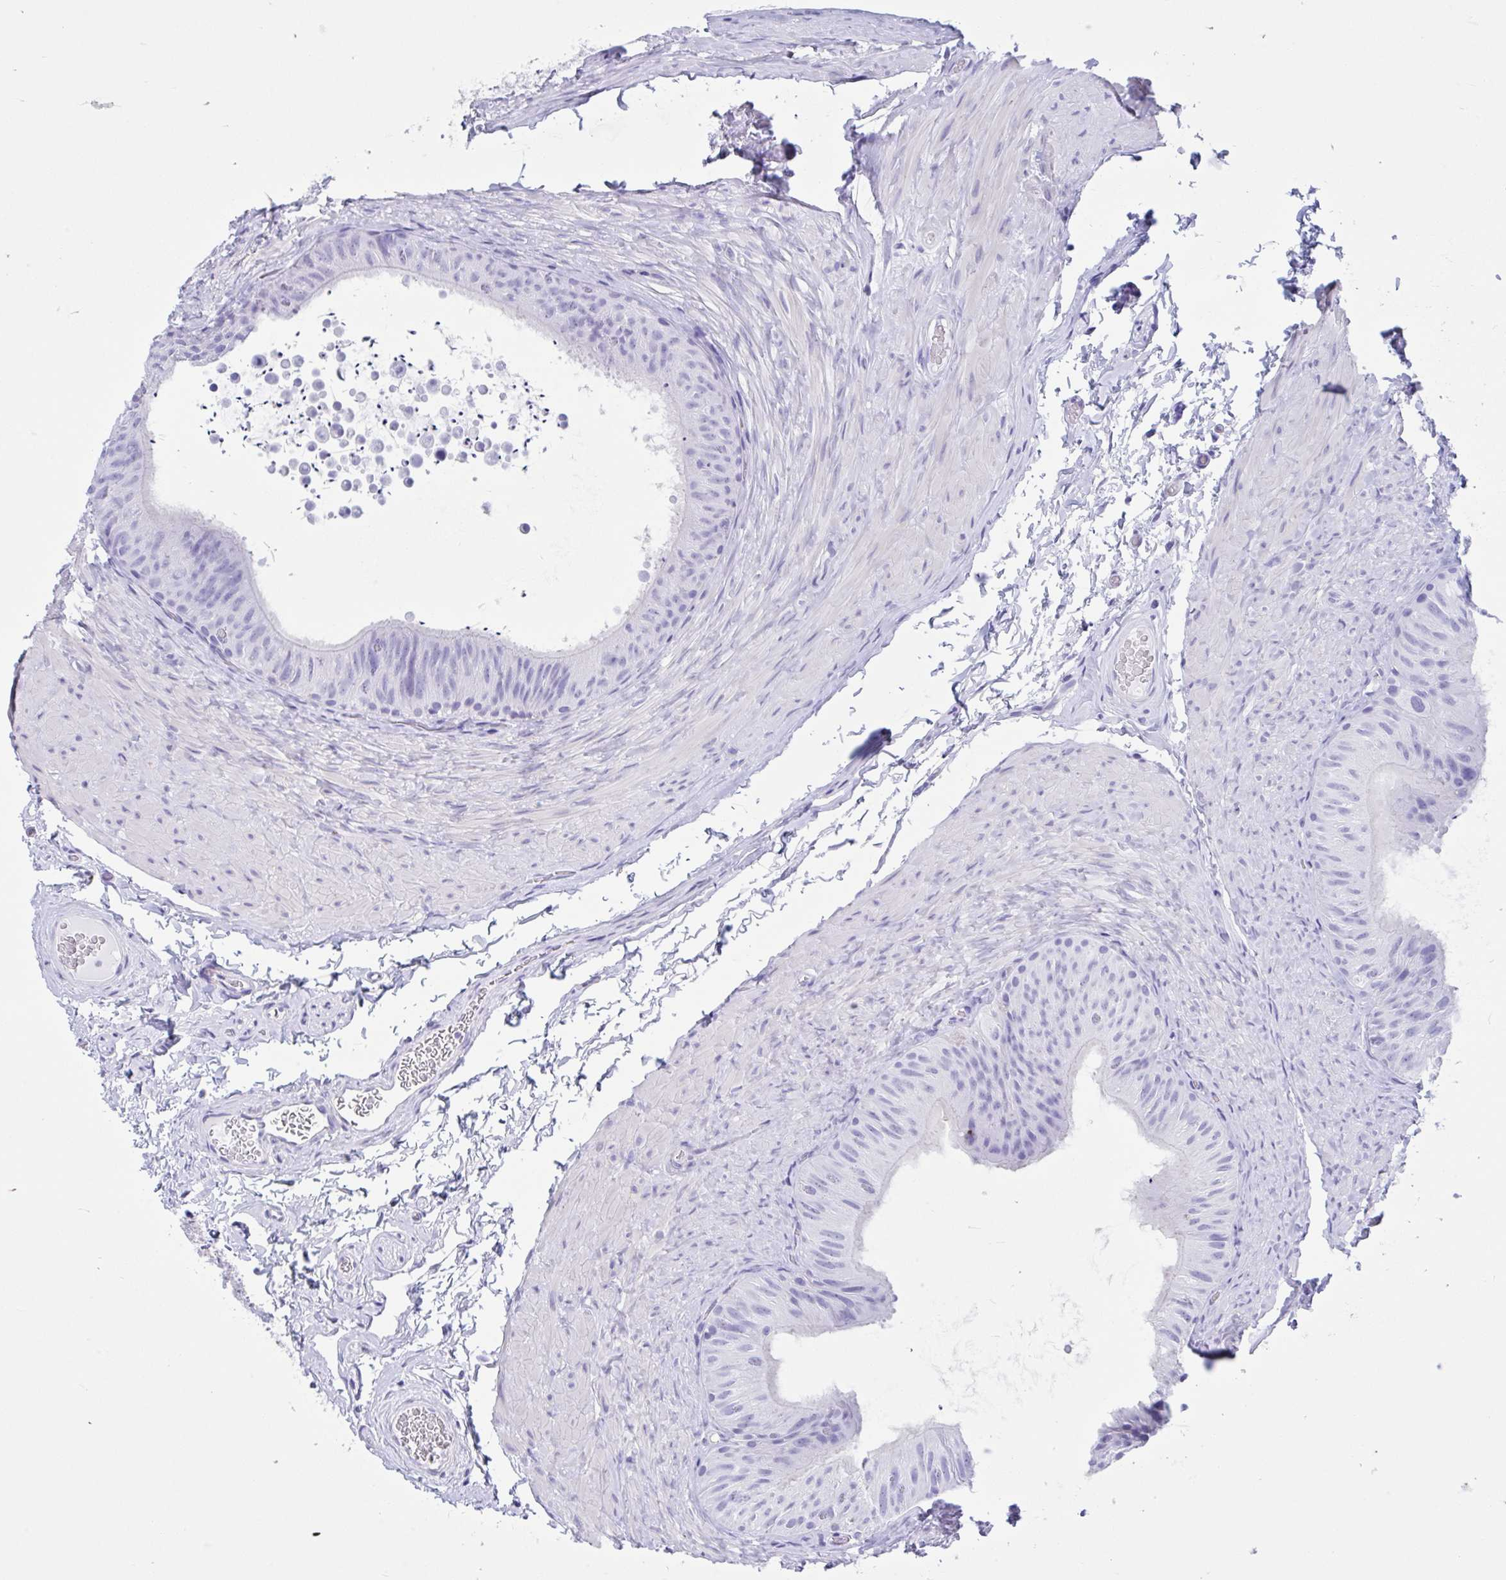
{"staining": {"intensity": "negative", "quantity": "none", "location": "none"}, "tissue": "epididymis", "cell_type": "Glandular cells", "image_type": "normal", "snomed": [{"axis": "morphology", "description": "Normal tissue, NOS"}, {"axis": "topography", "description": "Epididymis, spermatic cord, NOS"}, {"axis": "topography", "description": "Epididymis"}], "caption": "Glandular cells are negative for protein expression in normal human epididymis. Nuclei are stained in blue.", "gene": "IAPP", "patient": {"sex": "male", "age": 31}}